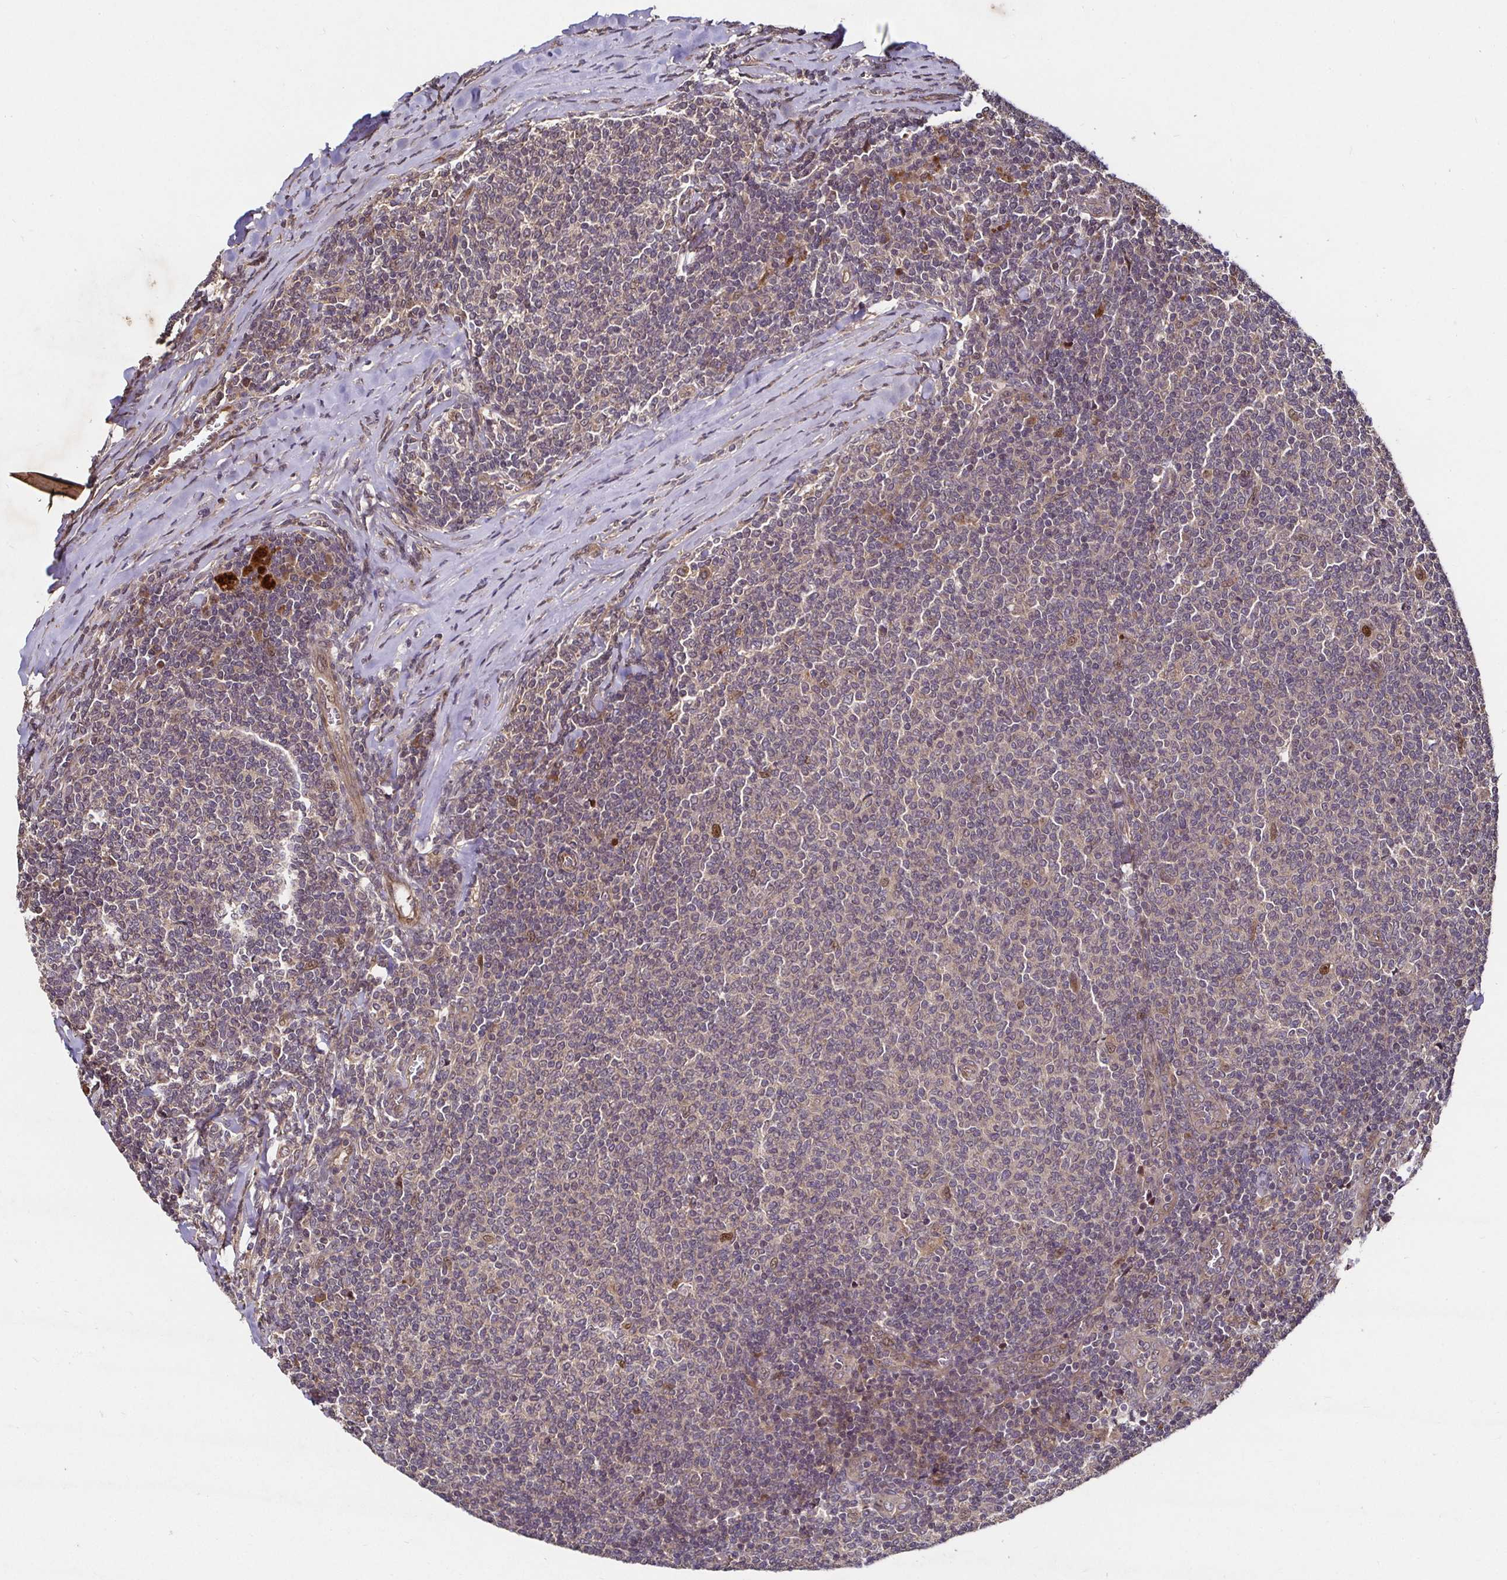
{"staining": {"intensity": "weak", "quantity": "25%-75%", "location": "cytoplasmic/membranous"}, "tissue": "lymphoma", "cell_type": "Tumor cells", "image_type": "cancer", "snomed": [{"axis": "morphology", "description": "Malignant lymphoma, non-Hodgkin's type, Low grade"}, {"axis": "topography", "description": "Lymph node"}], "caption": "A high-resolution histopathology image shows immunohistochemistry staining of lymphoma, which displays weak cytoplasmic/membranous staining in about 25%-75% of tumor cells.", "gene": "SMYD3", "patient": {"sex": "male", "age": 52}}